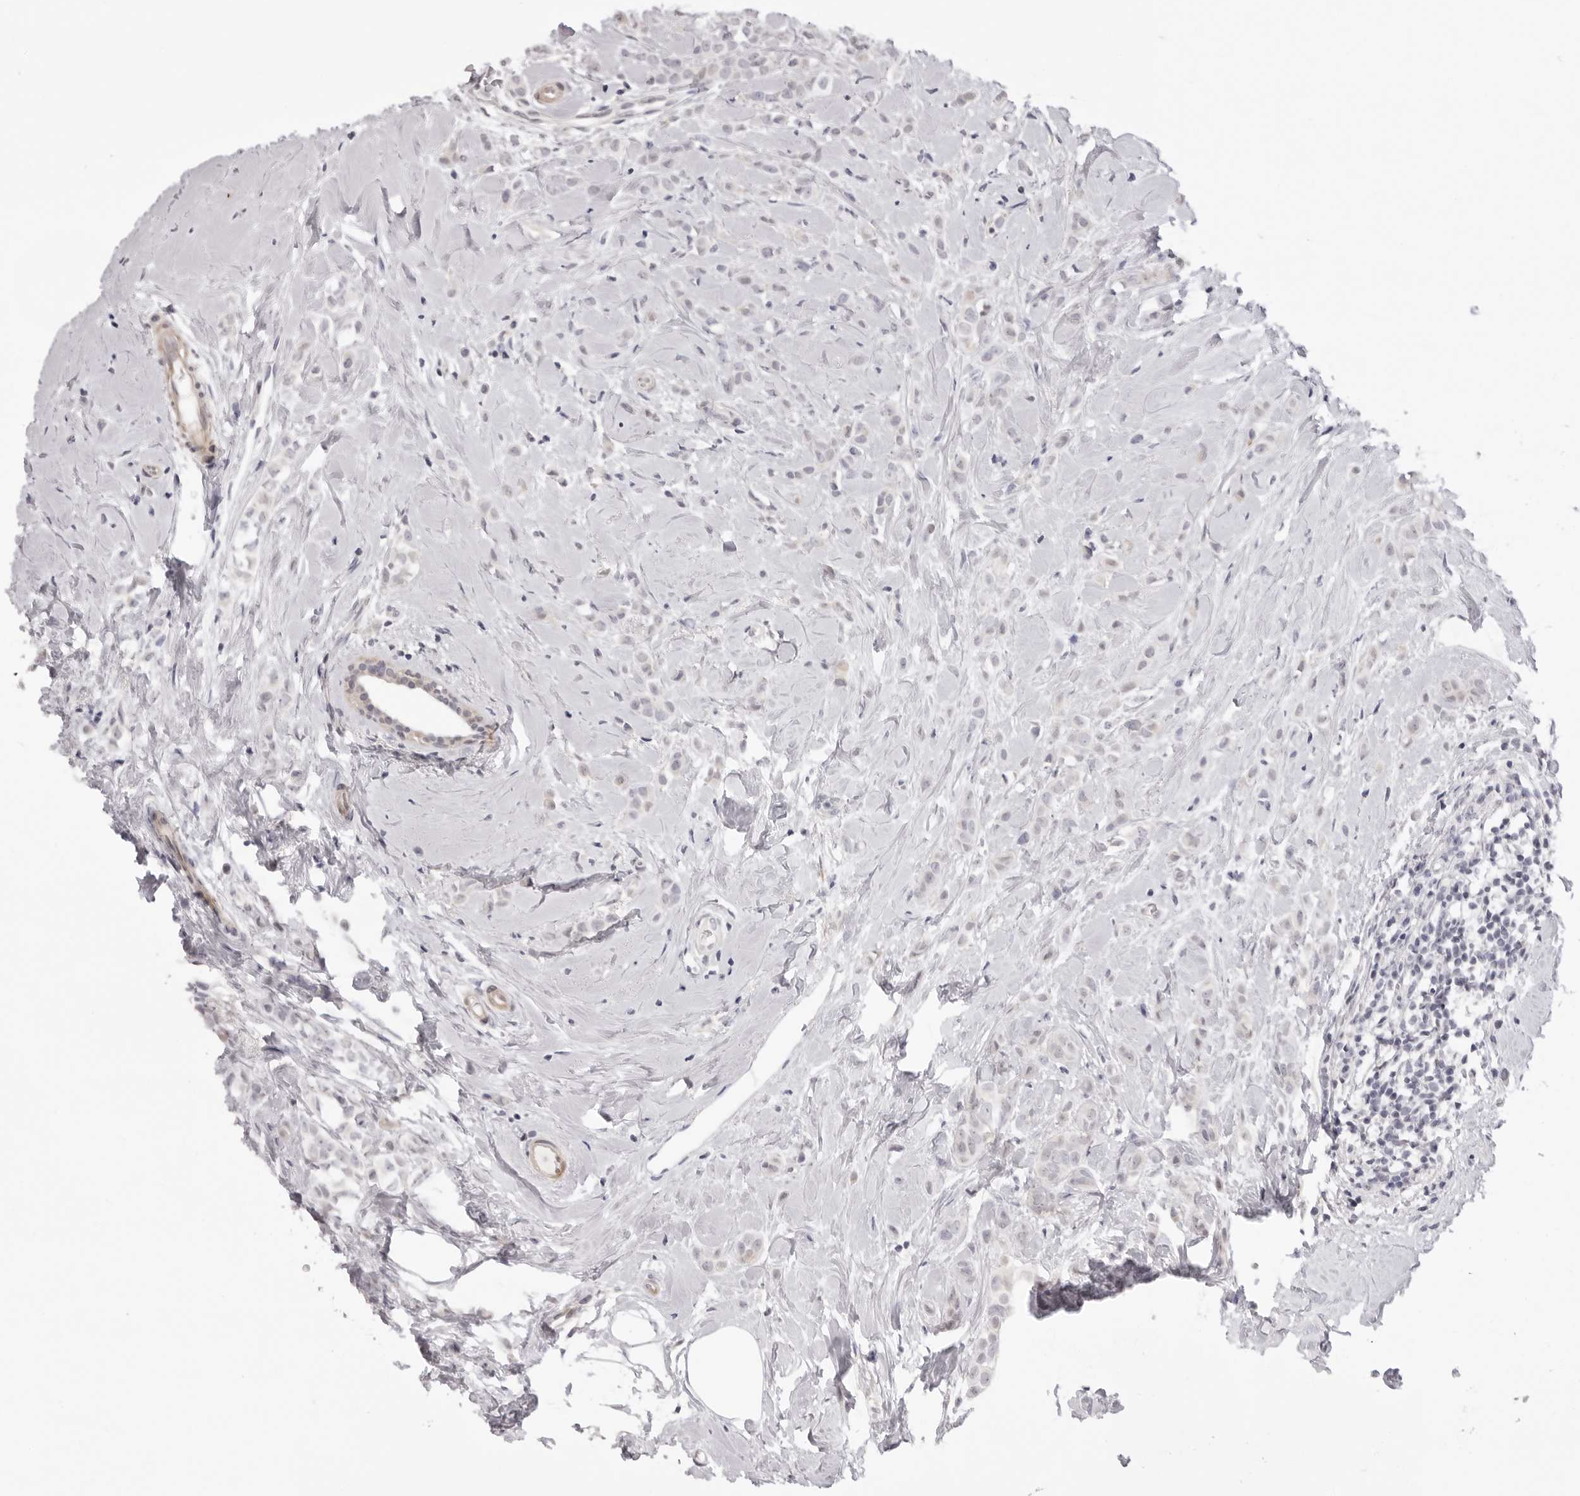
{"staining": {"intensity": "negative", "quantity": "none", "location": "none"}, "tissue": "breast cancer", "cell_type": "Tumor cells", "image_type": "cancer", "snomed": [{"axis": "morphology", "description": "Lobular carcinoma"}, {"axis": "topography", "description": "Breast"}], "caption": "Immunohistochemistry (IHC) of human breast lobular carcinoma displays no expression in tumor cells.", "gene": "SUGCT", "patient": {"sex": "female", "age": 47}}